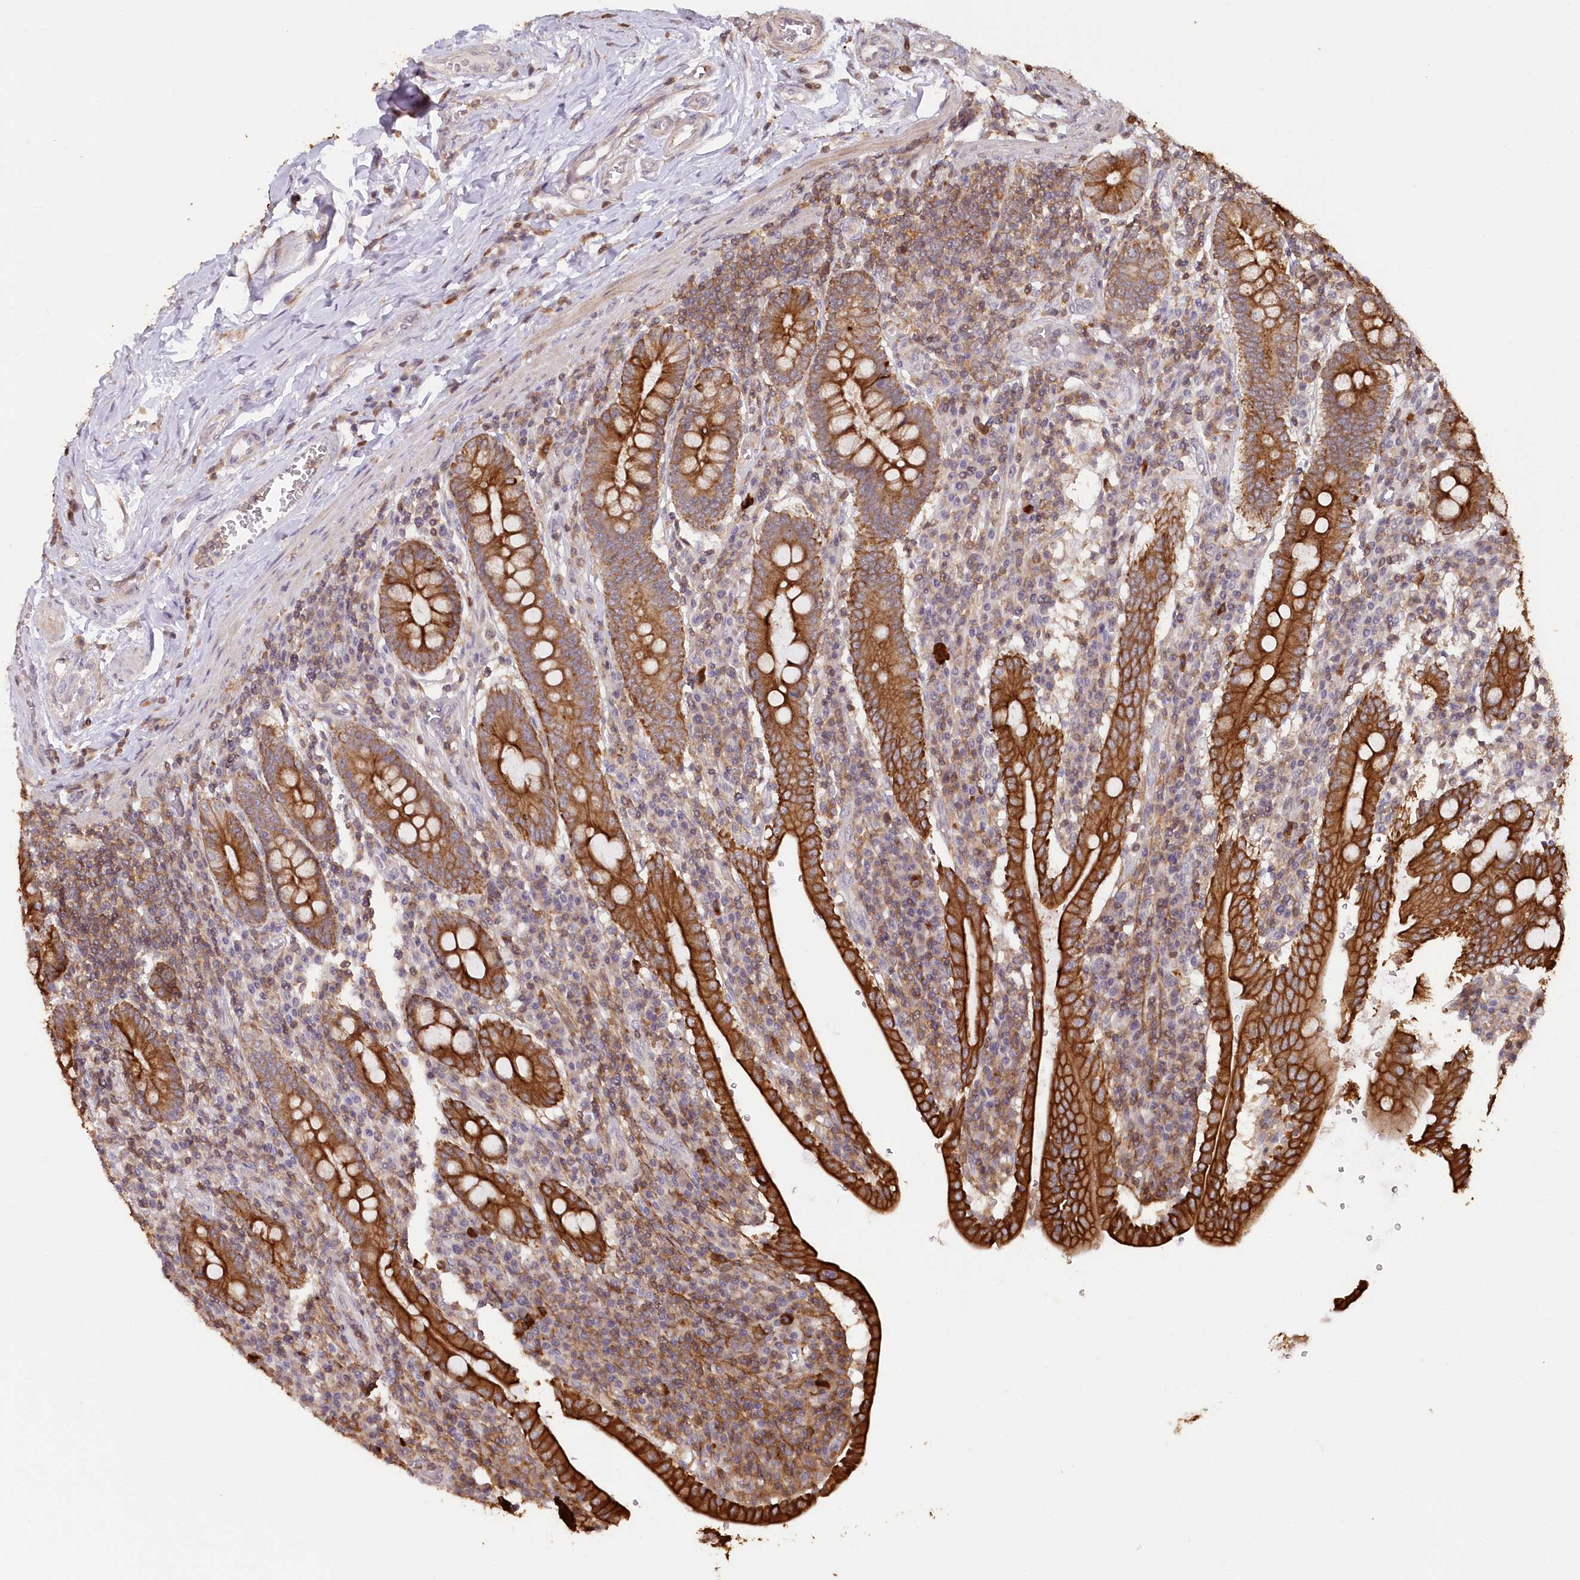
{"staining": {"intensity": "strong", "quantity": ">75%", "location": "cytoplasmic/membranous"}, "tissue": "duodenum", "cell_type": "Glandular cells", "image_type": "normal", "snomed": [{"axis": "morphology", "description": "Normal tissue, NOS"}, {"axis": "morphology", "description": "Adenocarcinoma, NOS"}, {"axis": "topography", "description": "Pancreas"}, {"axis": "topography", "description": "Duodenum"}], "caption": "This histopathology image demonstrates IHC staining of unremarkable duodenum, with high strong cytoplasmic/membranous staining in about >75% of glandular cells.", "gene": "SNED1", "patient": {"sex": "male", "age": 50}}